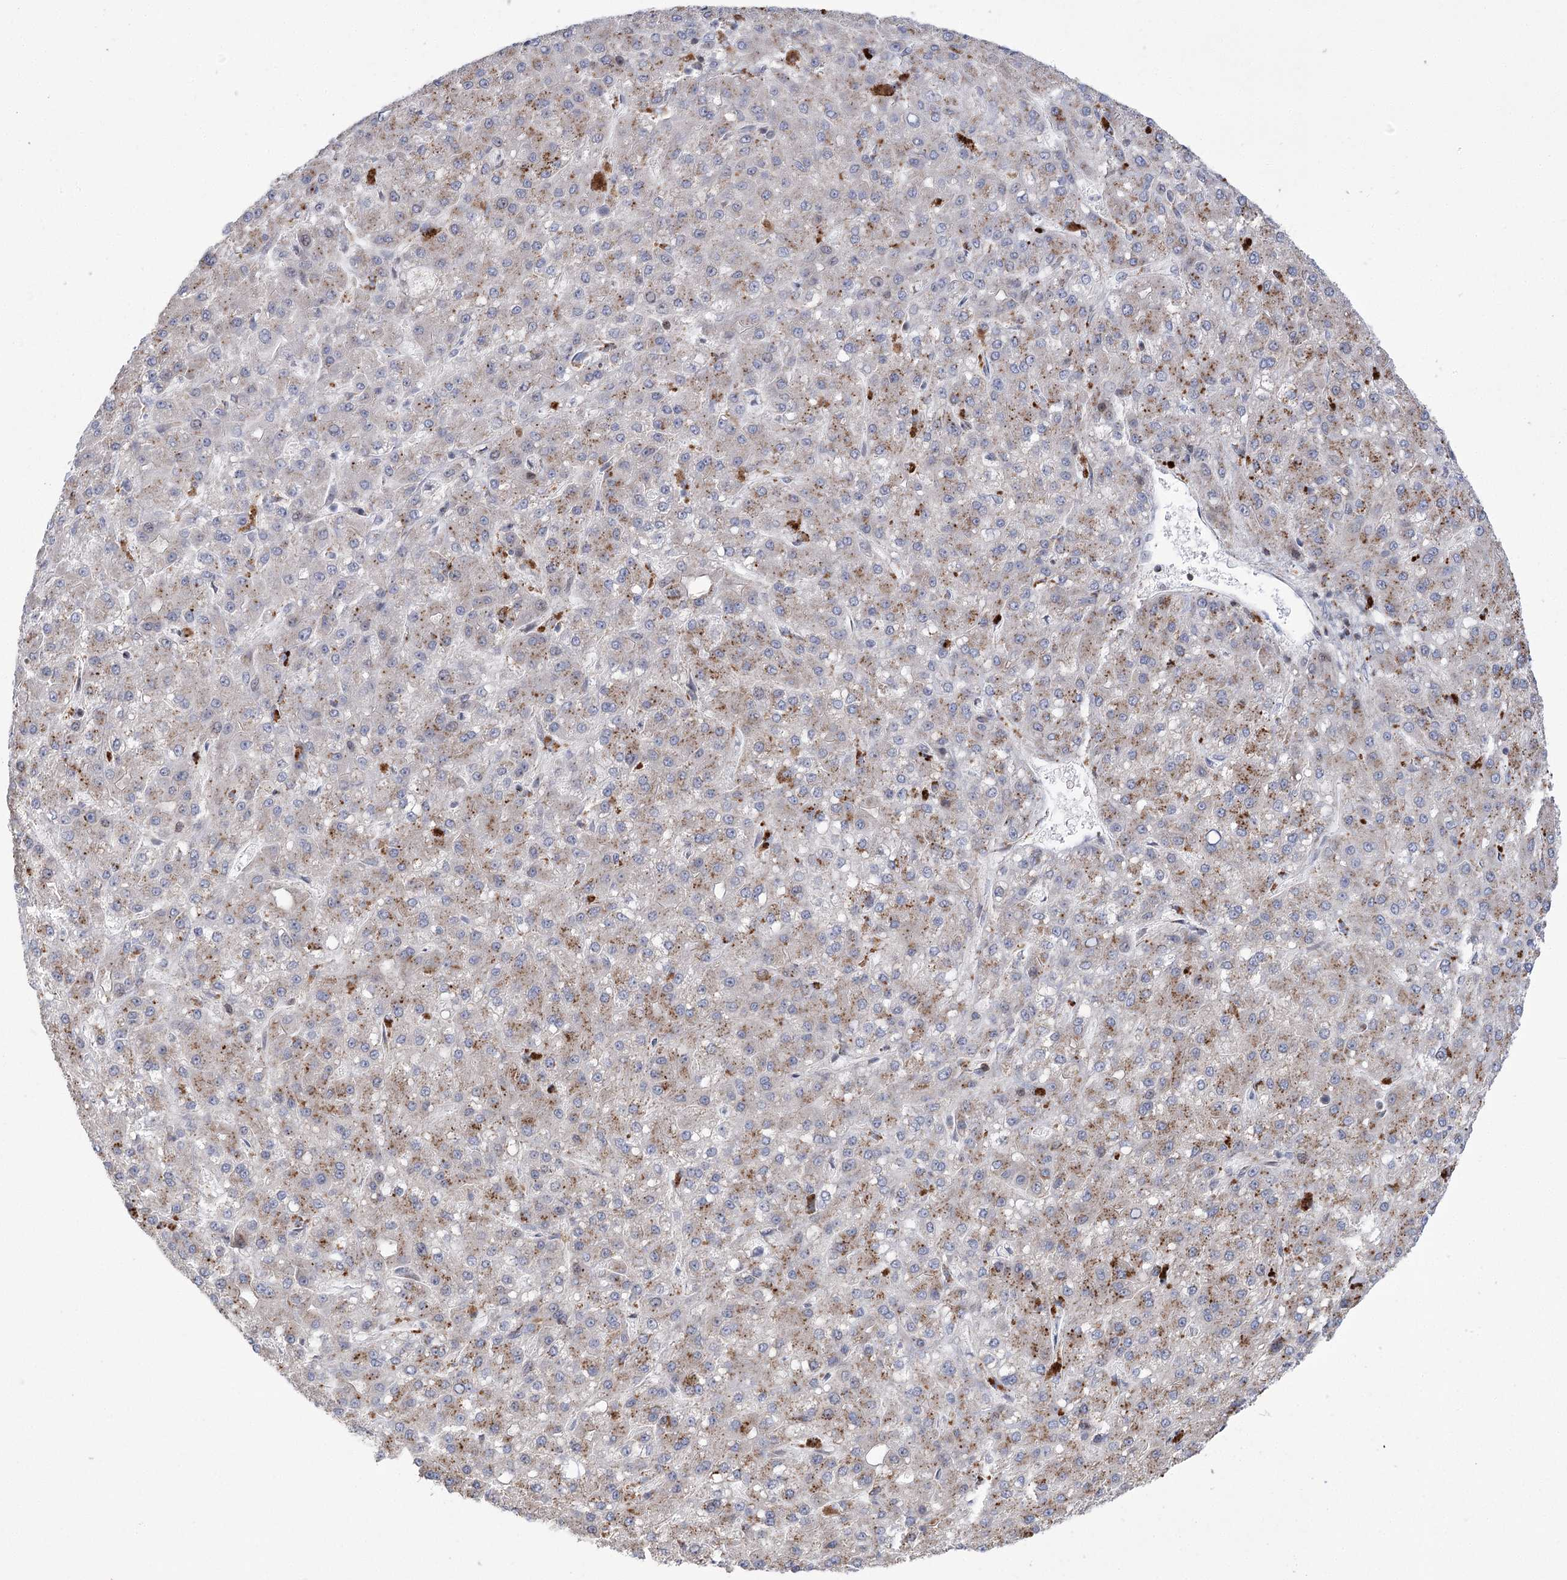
{"staining": {"intensity": "moderate", "quantity": "25%-75%", "location": "cytoplasmic/membranous"}, "tissue": "liver cancer", "cell_type": "Tumor cells", "image_type": "cancer", "snomed": [{"axis": "morphology", "description": "Carcinoma, Hepatocellular, NOS"}, {"axis": "topography", "description": "Liver"}], "caption": "Moderate cytoplasmic/membranous protein positivity is seen in about 25%-75% of tumor cells in liver hepatocellular carcinoma.", "gene": "NME7", "patient": {"sex": "male", "age": 67}}